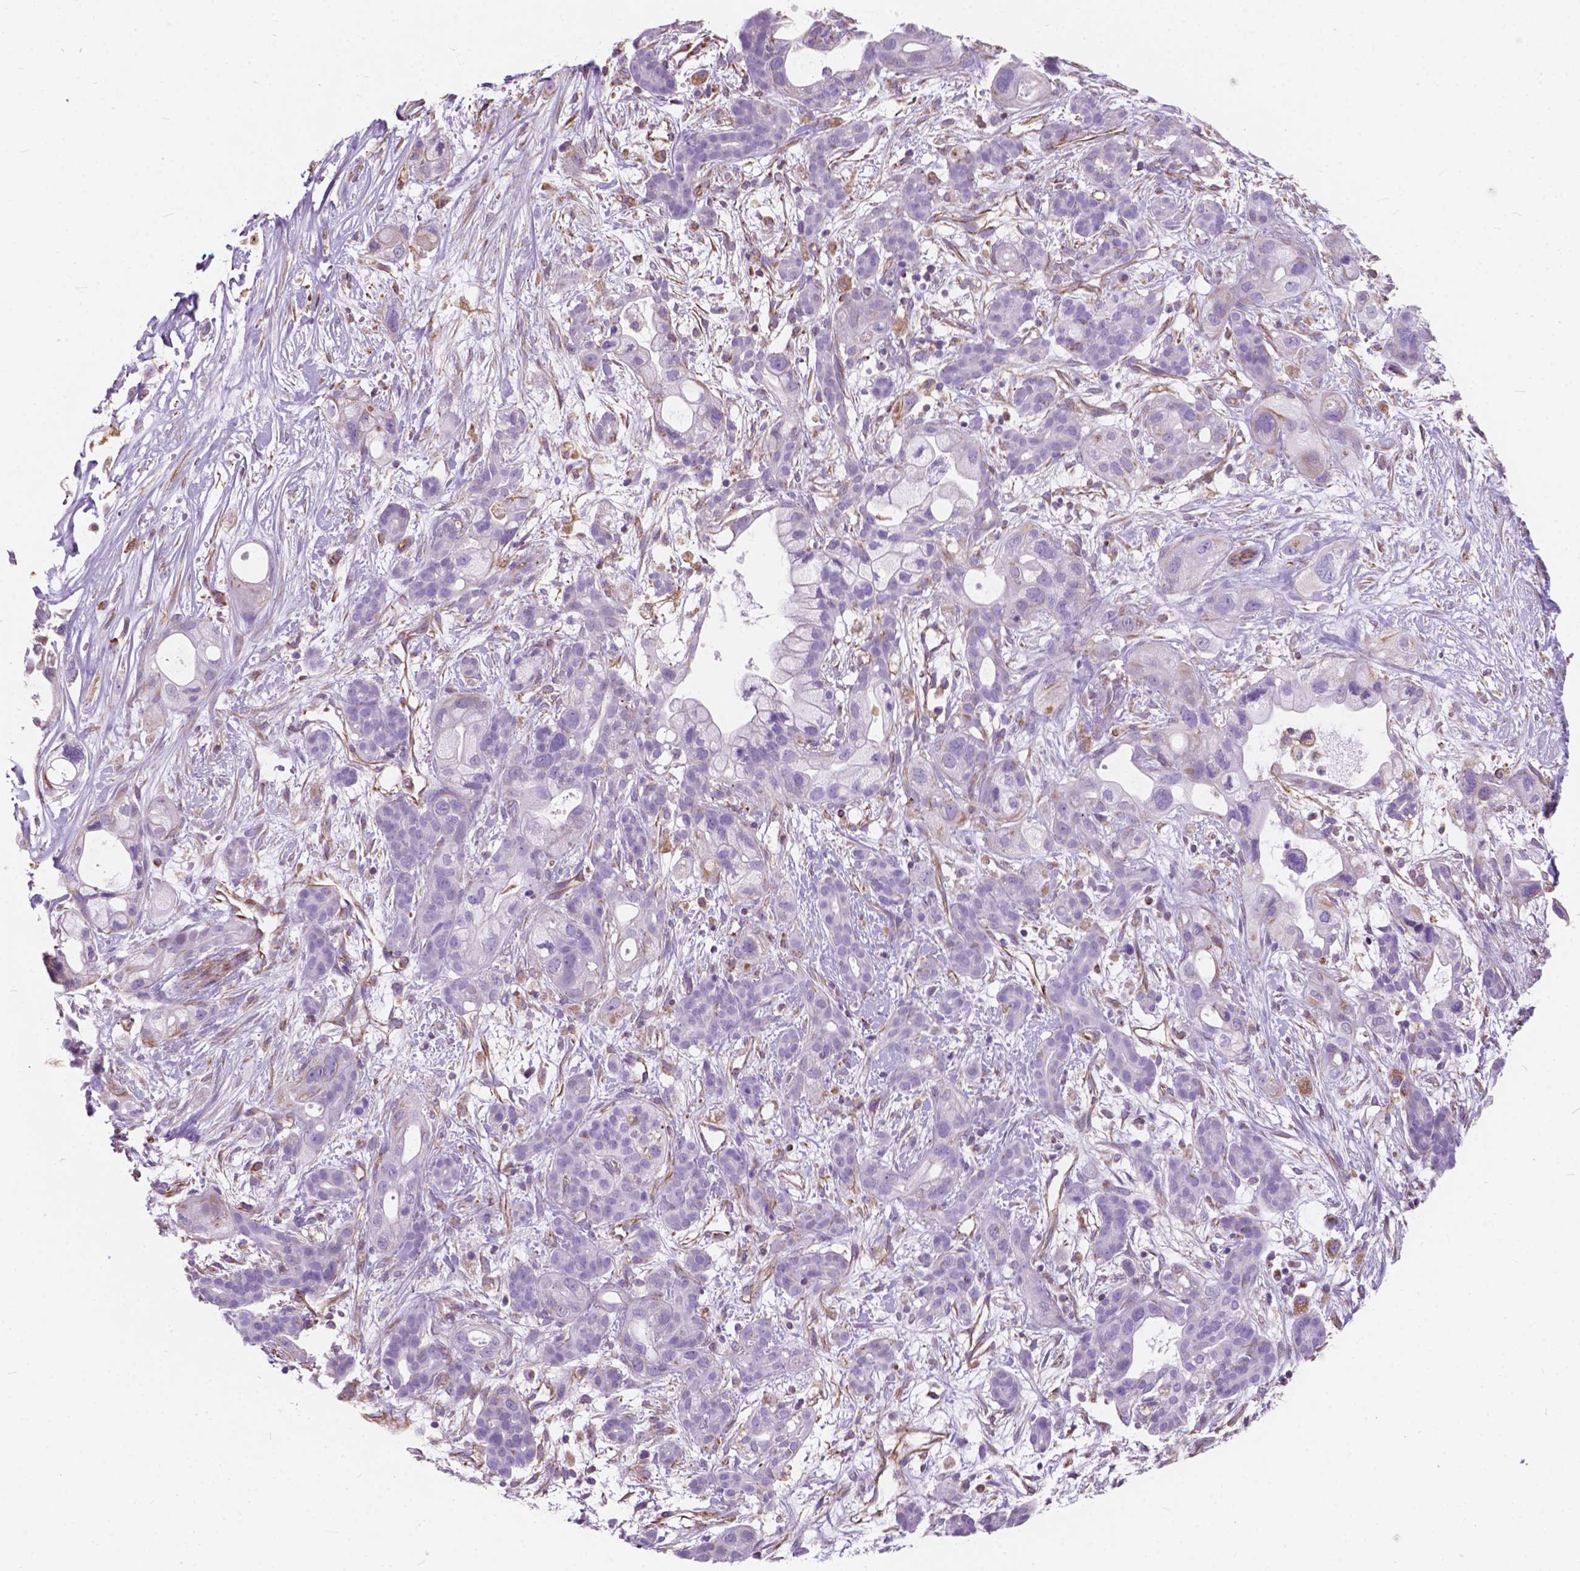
{"staining": {"intensity": "negative", "quantity": "none", "location": "none"}, "tissue": "pancreatic cancer", "cell_type": "Tumor cells", "image_type": "cancer", "snomed": [{"axis": "morphology", "description": "Adenocarcinoma, NOS"}, {"axis": "topography", "description": "Pancreas"}], "caption": "Pancreatic adenocarcinoma was stained to show a protein in brown. There is no significant expression in tumor cells.", "gene": "AMOT", "patient": {"sex": "male", "age": 44}}